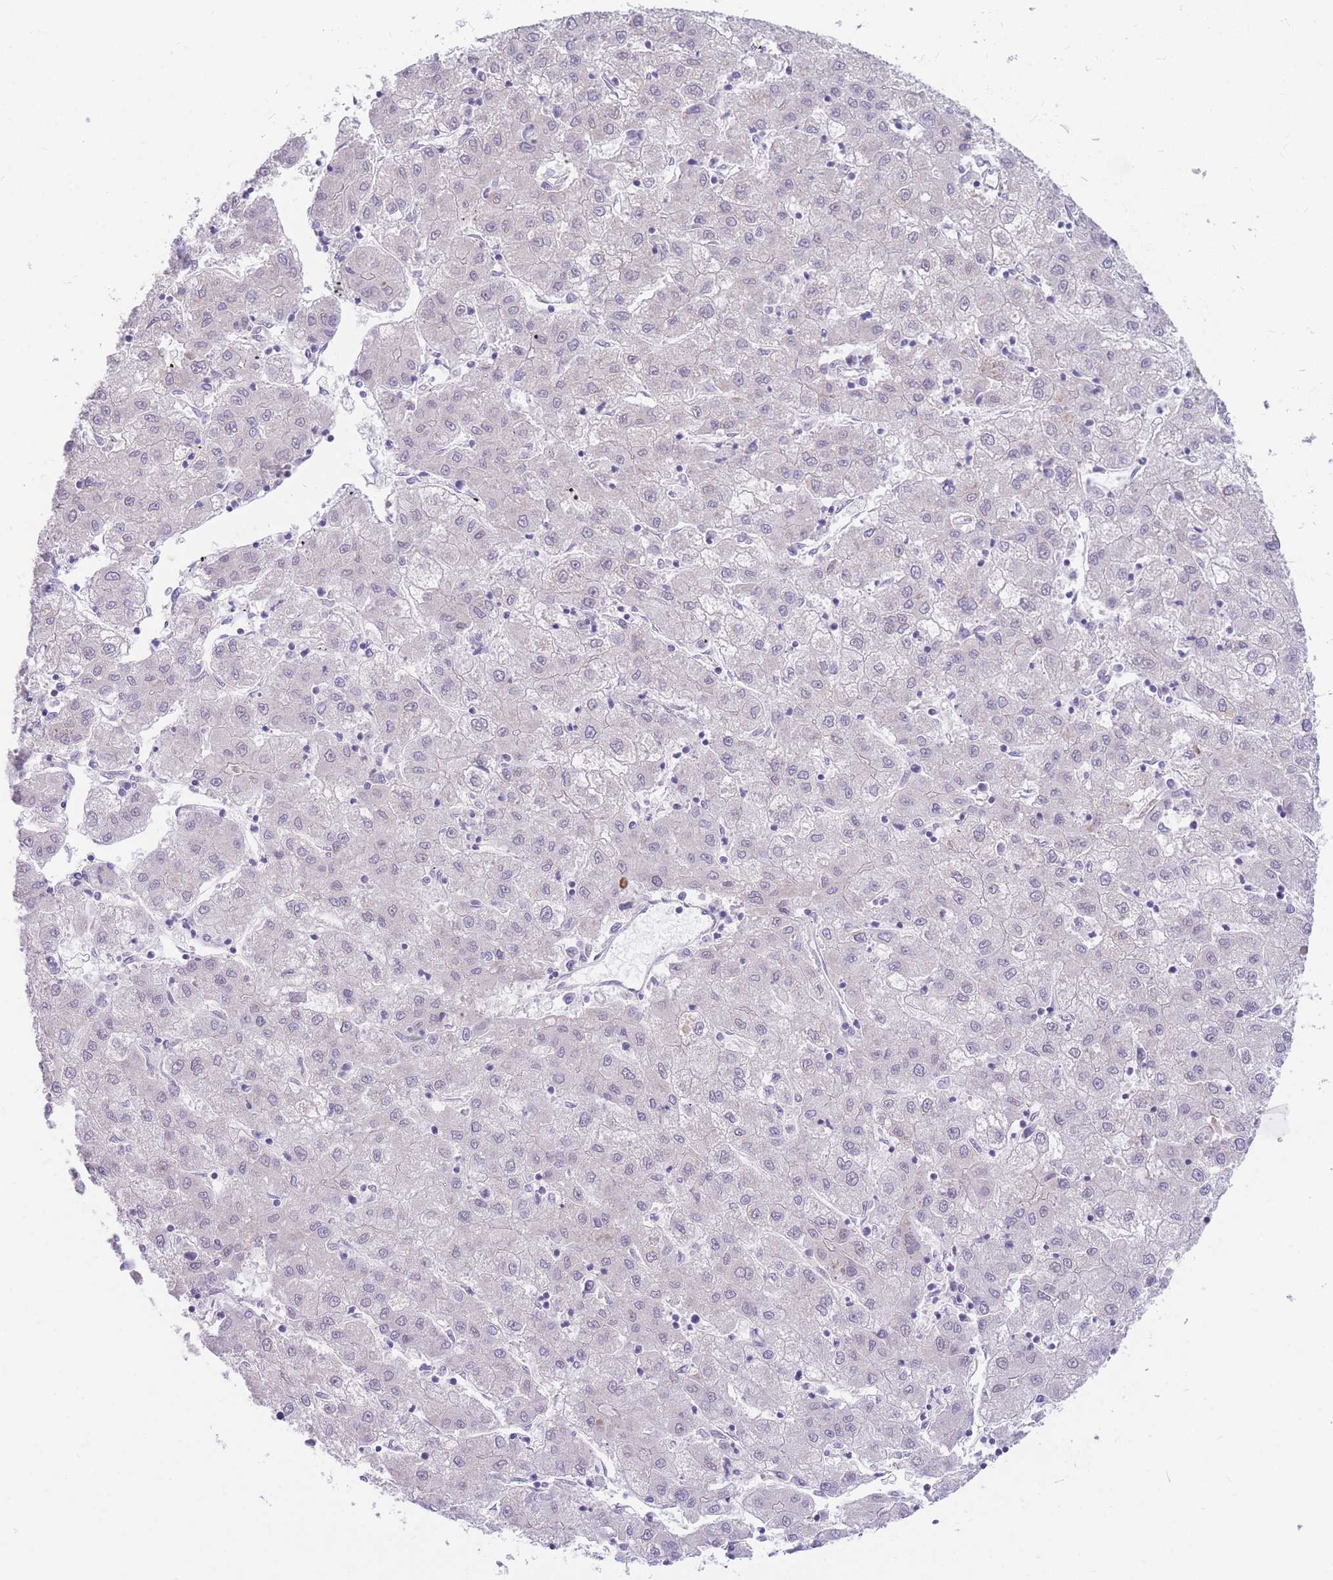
{"staining": {"intensity": "negative", "quantity": "none", "location": "none"}, "tissue": "liver cancer", "cell_type": "Tumor cells", "image_type": "cancer", "snomed": [{"axis": "morphology", "description": "Carcinoma, Hepatocellular, NOS"}, {"axis": "topography", "description": "Liver"}], "caption": "Immunohistochemistry image of human liver hepatocellular carcinoma stained for a protein (brown), which displays no expression in tumor cells.", "gene": "SHCBP1", "patient": {"sex": "male", "age": 72}}